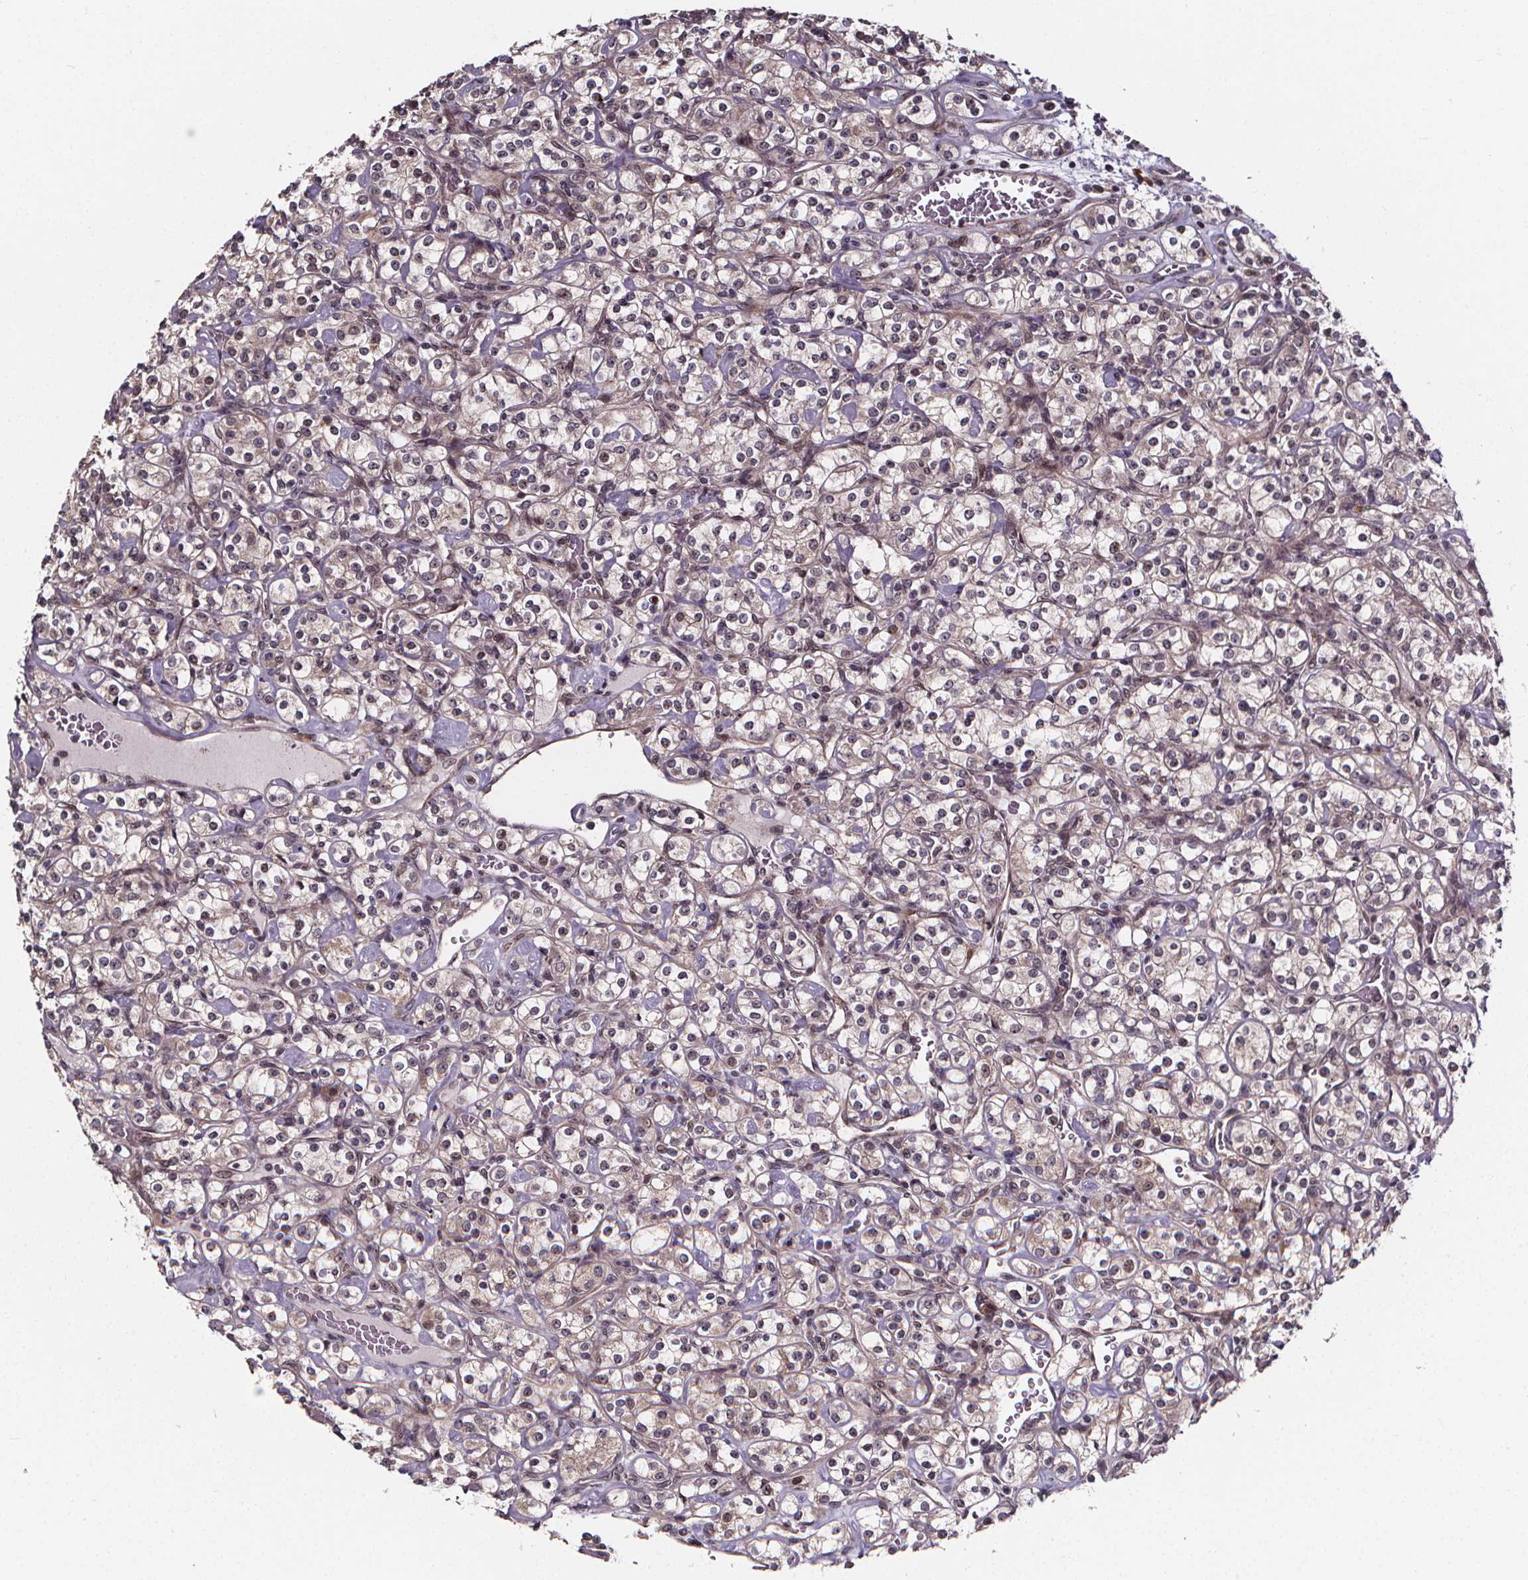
{"staining": {"intensity": "negative", "quantity": "none", "location": "none"}, "tissue": "renal cancer", "cell_type": "Tumor cells", "image_type": "cancer", "snomed": [{"axis": "morphology", "description": "Adenocarcinoma, NOS"}, {"axis": "topography", "description": "Kidney"}], "caption": "Immunohistochemistry micrograph of neoplastic tissue: human renal cancer stained with DAB exhibits no significant protein expression in tumor cells.", "gene": "DDIT3", "patient": {"sex": "male", "age": 77}}